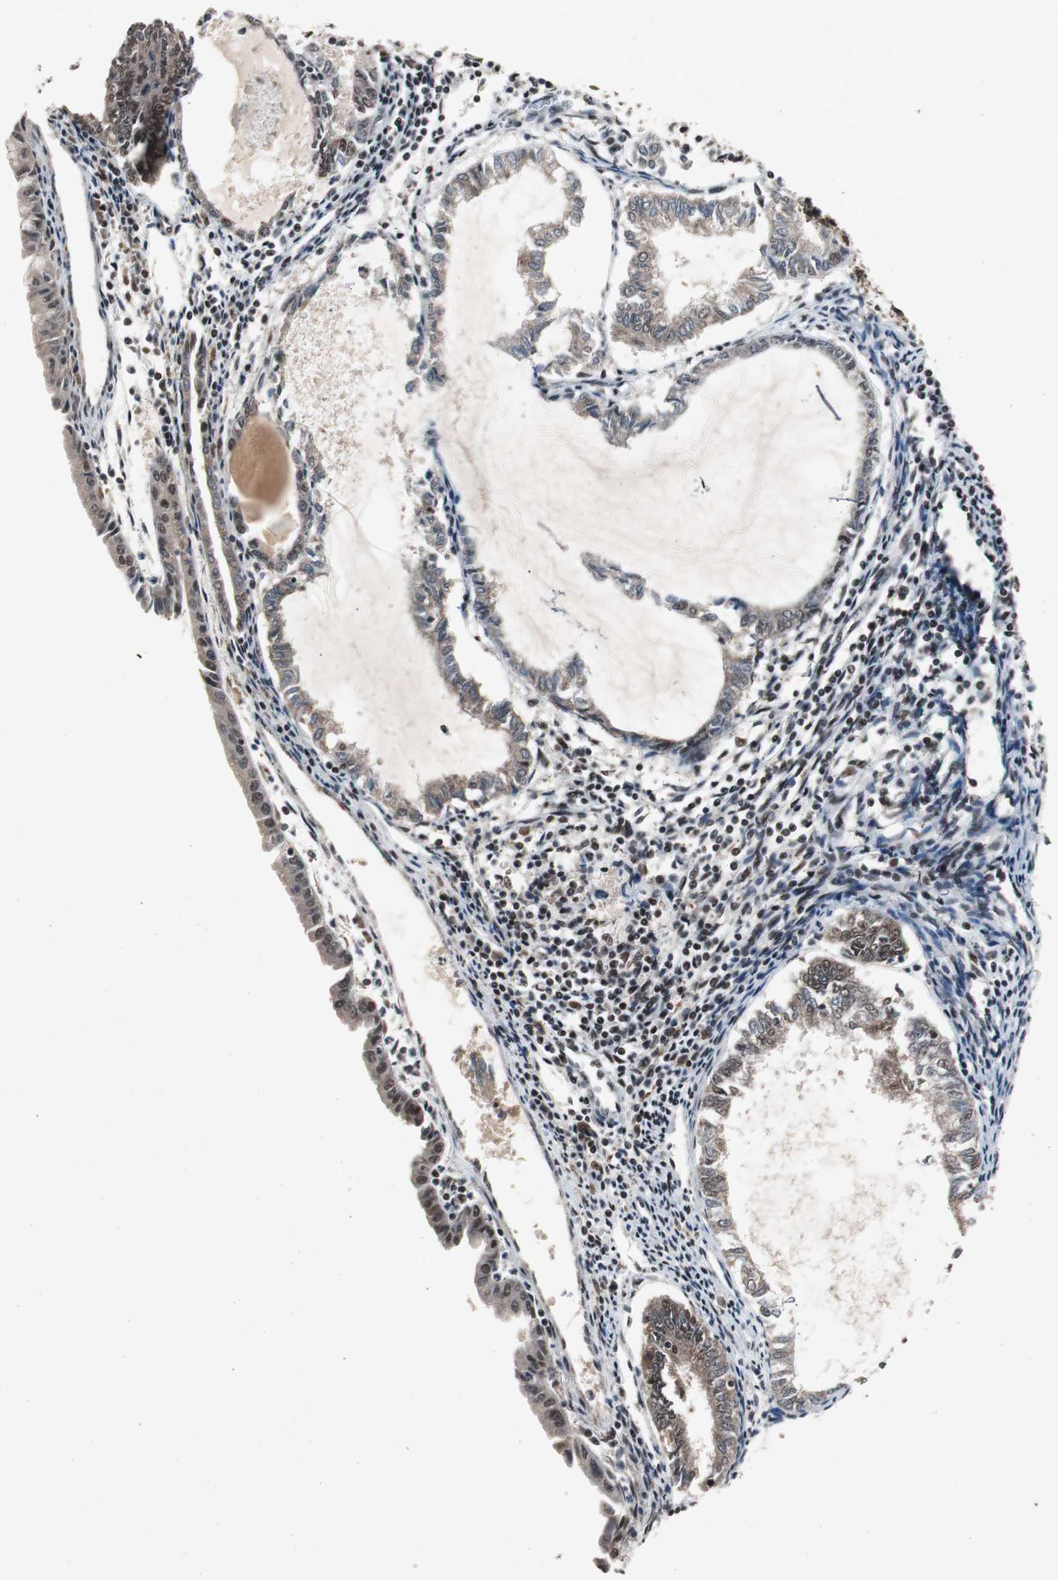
{"staining": {"intensity": "moderate", "quantity": "25%-75%", "location": "cytoplasmic/membranous,nuclear"}, "tissue": "endometrial cancer", "cell_type": "Tumor cells", "image_type": "cancer", "snomed": [{"axis": "morphology", "description": "Adenocarcinoma, NOS"}, {"axis": "topography", "description": "Endometrium"}], "caption": "Immunohistochemistry (DAB (3,3'-diaminobenzidine)) staining of adenocarcinoma (endometrial) shows moderate cytoplasmic/membranous and nuclear protein staining in approximately 25%-75% of tumor cells.", "gene": "RPA1", "patient": {"sex": "female", "age": 86}}